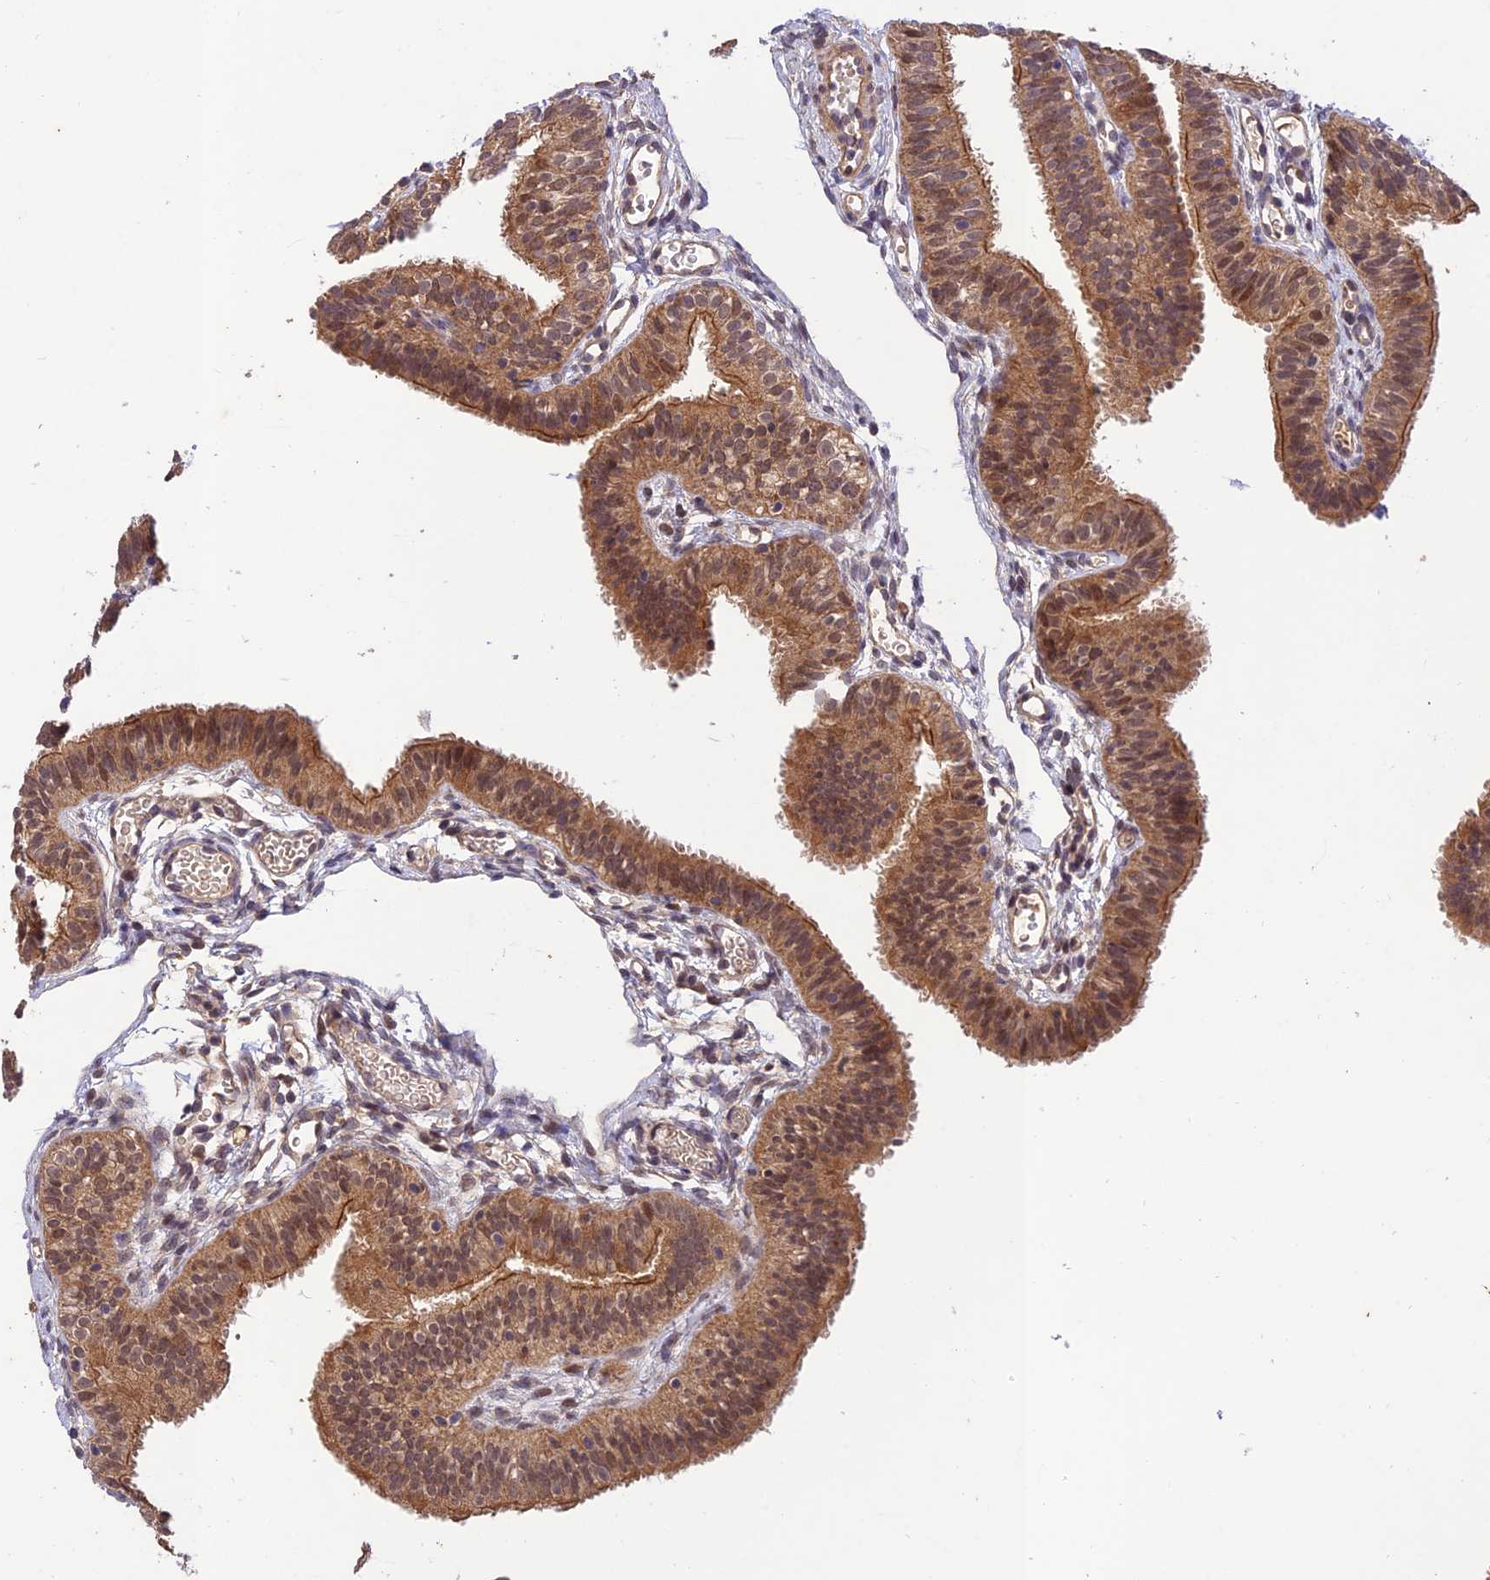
{"staining": {"intensity": "moderate", "quantity": ">75%", "location": "cytoplasmic/membranous"}, "tissue": "fallopian tube", "cell_type": "Glandular cells", "image_type": "normal", "snomed": [{"axis": "morphology", "description": "Normal tissue, NOS"}, {"axis": "topography", "description": "Fallopian tube"}], "caption": "This is a photomicrograph of immunohistochemistry (IHC) staining of benign fallopian tube, which shows moderate positivity in the cytoplasmic/membranous of glandular cells.", "gene": "REV1", "patient": {"sex": "female", "age": 35}}